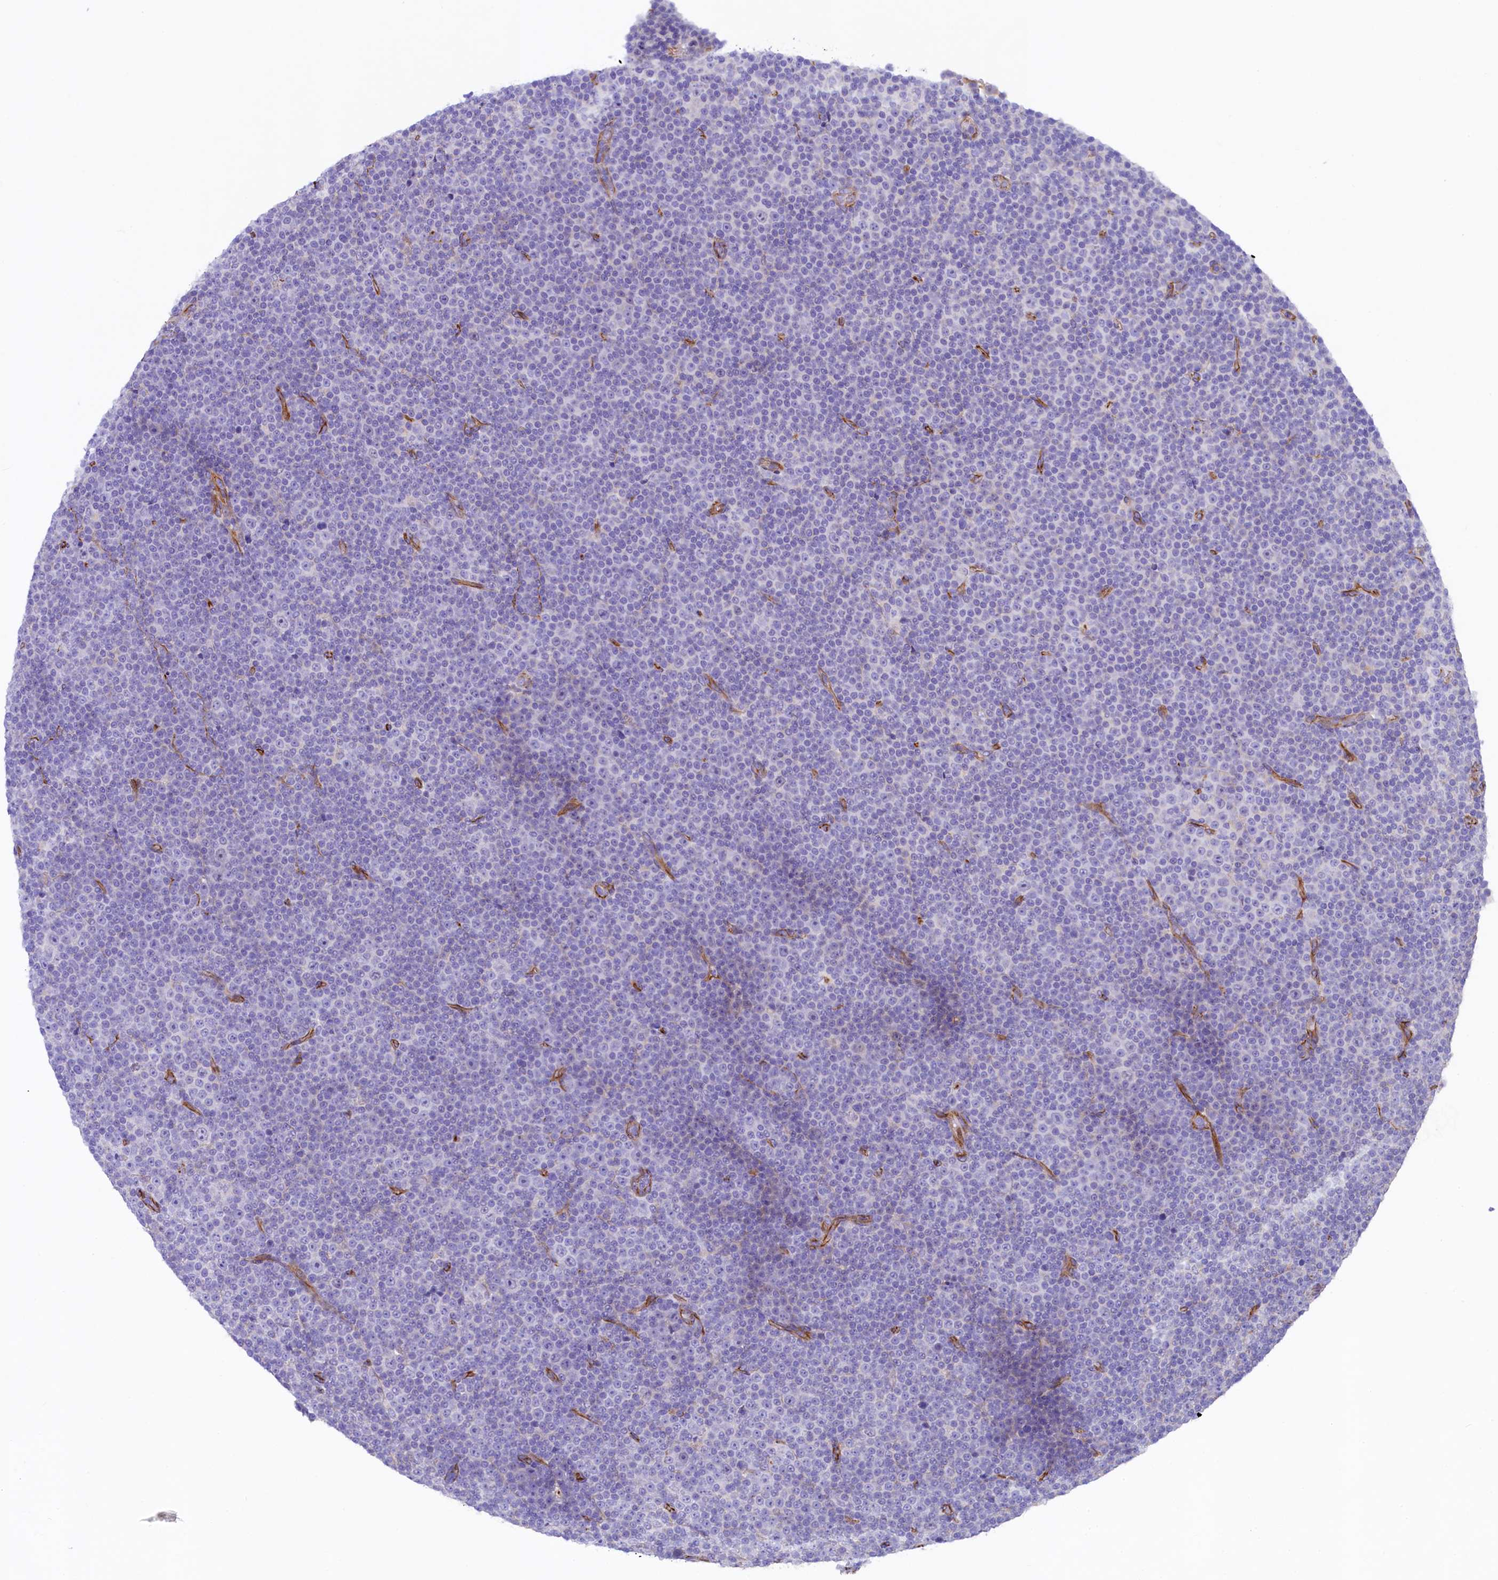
{"staining": {"intensity": "negative", "quantity": "none", "location": "none"}, "tissue": "lymphoma", "cell_type": "Tumor cells", "image_type": "cancer", "snomed": [{"axis": "morphology", "description": "Malignant lymphoma, non-Hodgkin's type, Low grade"}, {"axis": "topography", "description": "Lymph node"}], "caption": "Immunohistochemical staining of low-grade malignant lymphoma, non-Hodgkin's type shows no significant positivity in tumor cells.", "gene": "SLF1", "patient": {"sex": "female", "age": 67}}